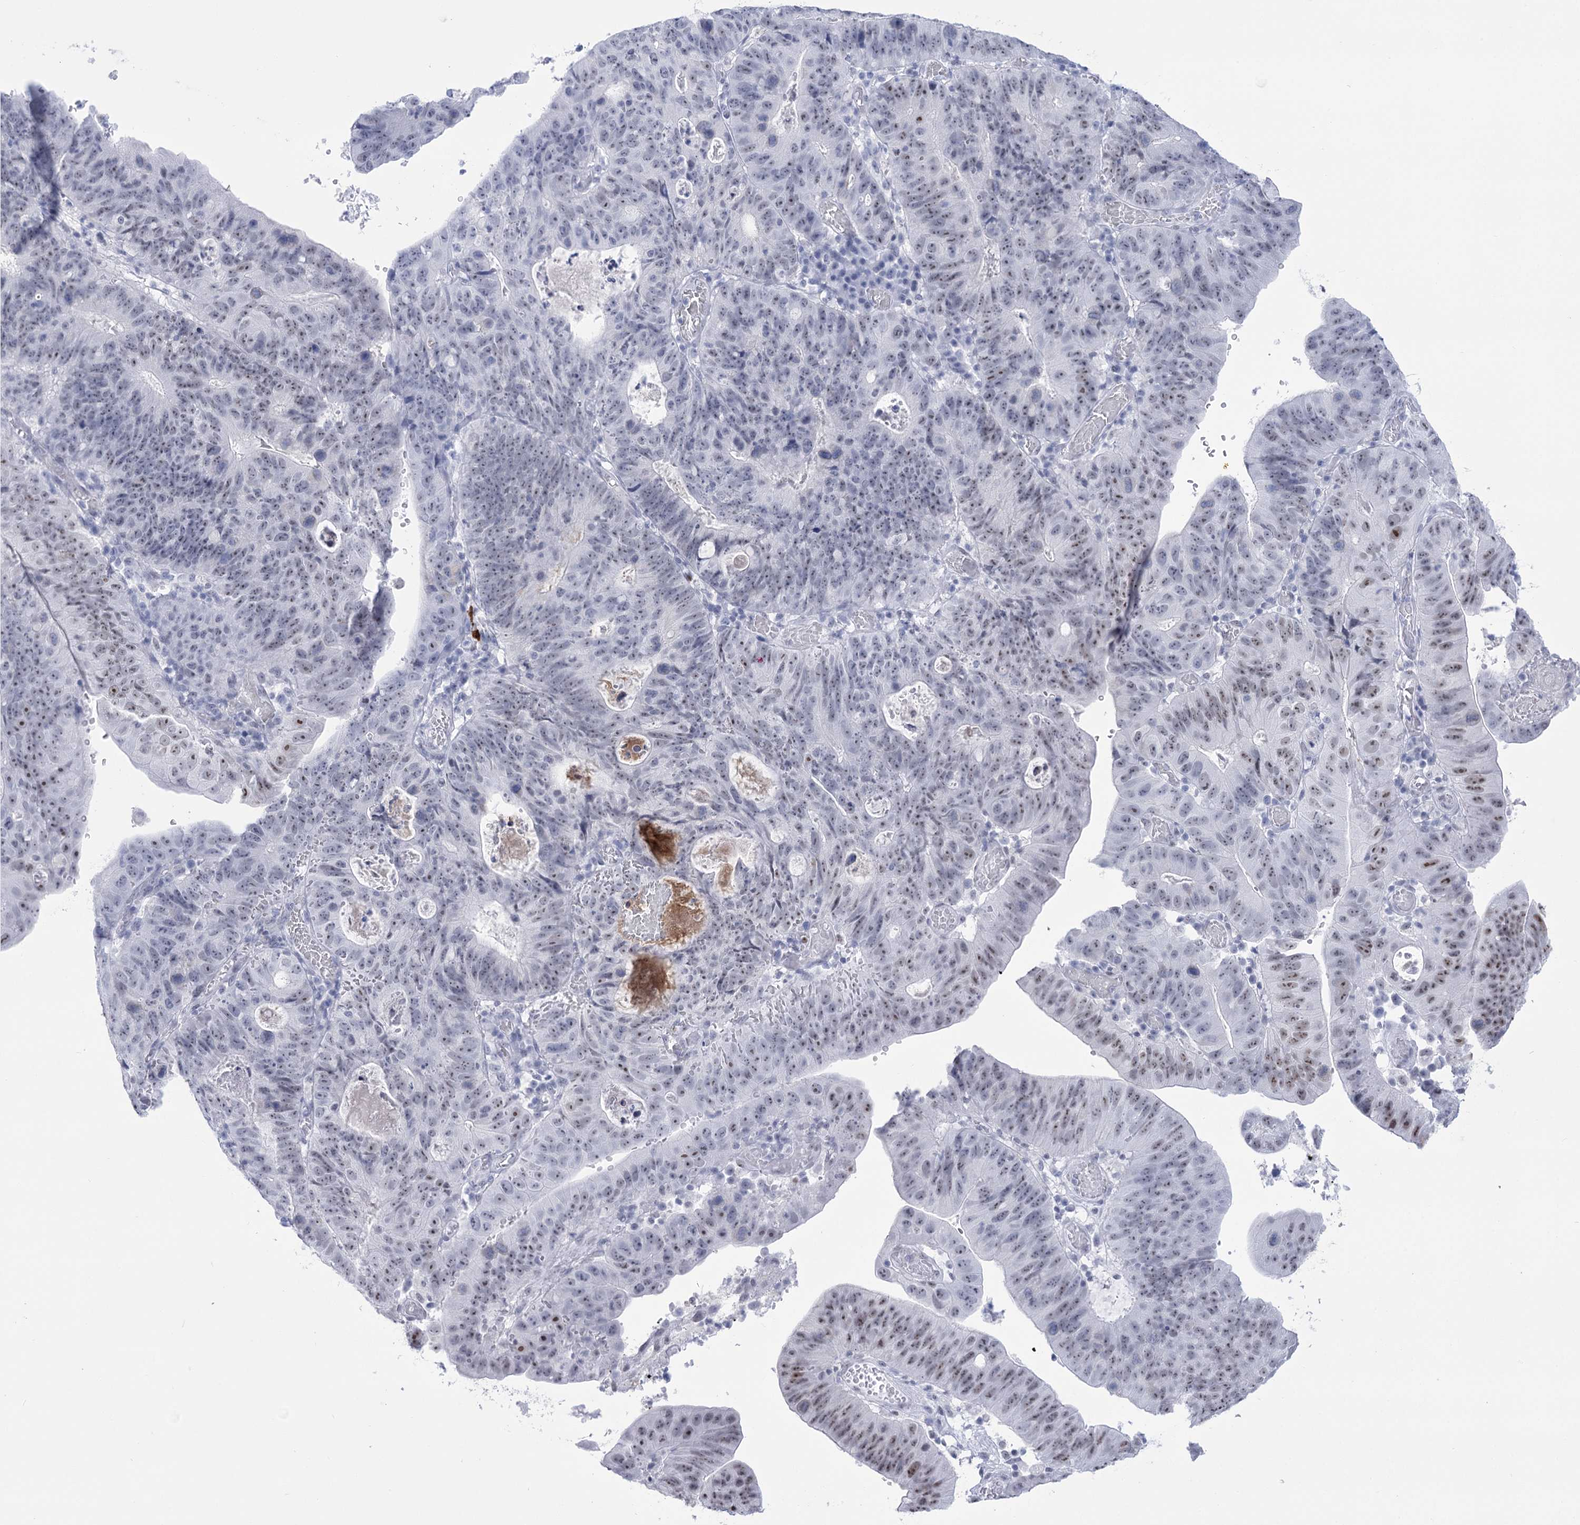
{"staining": {"intensity": "moderate", "quantity": "<25%", "location": "nuclear"}, "tissue": "stomach cancer", "cell_type": "Tumor cells", "image_type": "cancer", "snomed": [{"axis": "morphology", "description": "Adenocarcinoma, NOS"}, {"axis": "topography", "description": "Stomach"}], "caption": "A brown stain labels moderate nuclear staining of a protein in stomach cancer (adenocarcinoma) tumor cells. (DAB (3,3'-diaminobenzidine) IHC with brightfield microscopy, high magnification).", "gene": "HORMAD1", "patient": {"sex": "male", "age": 59}}